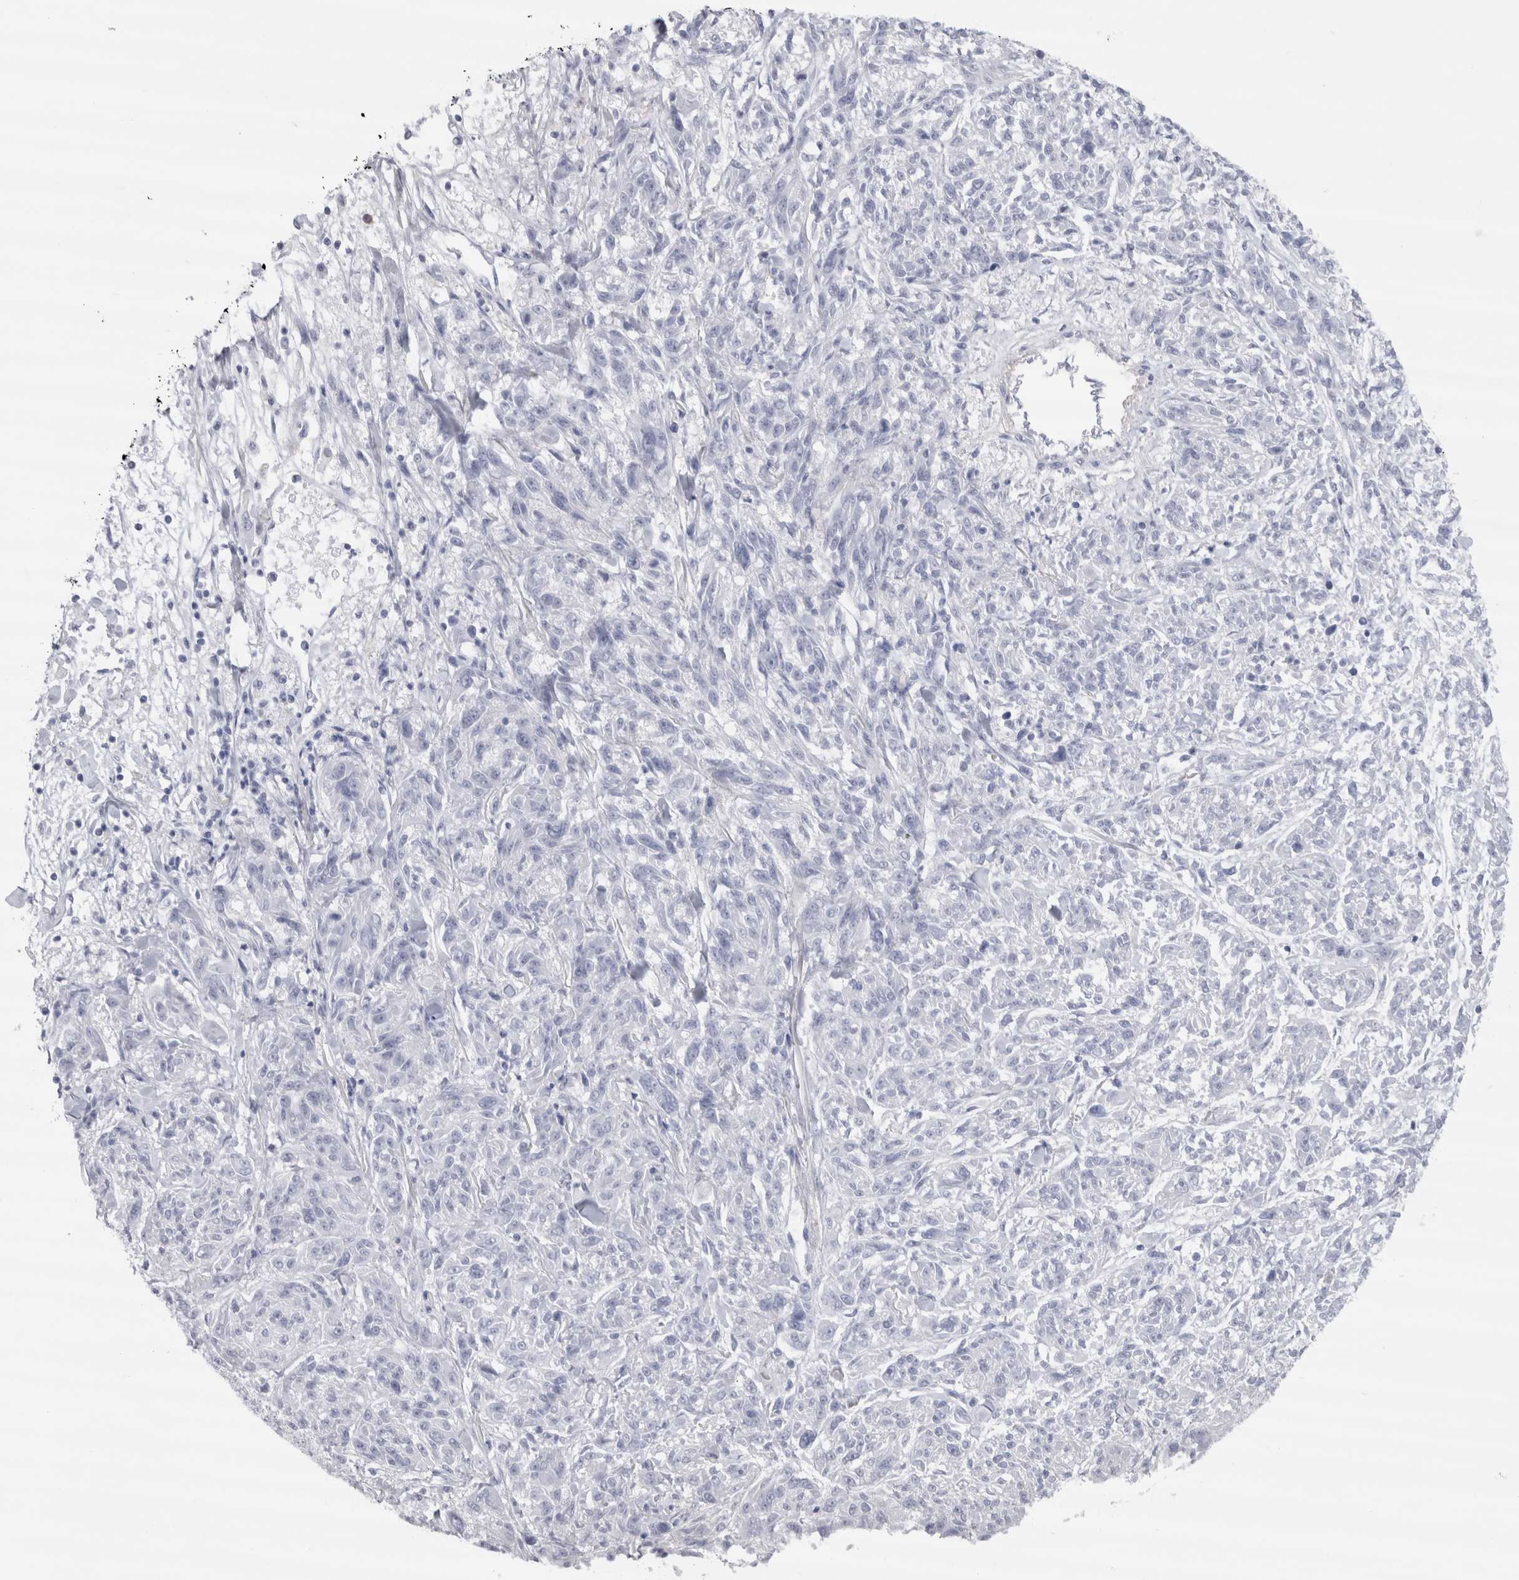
{"staining": {"intensity": "negative", "quantity": "none", "location": "none"}, "tissue": "melanoma", "cell_type": "Tumor cells", "image_type": "cancer", "snomed": [{"axis": "morphology", "description": "Malignant melanoma, NOS"}, {"axis": "topography", "description": "Skin"}], "caption": "The micrograph reveals no significant positivity in tumor cells of malignant melanoma.", "gene": "CDH17", "patient": {"sex": "male", "age": 53}}